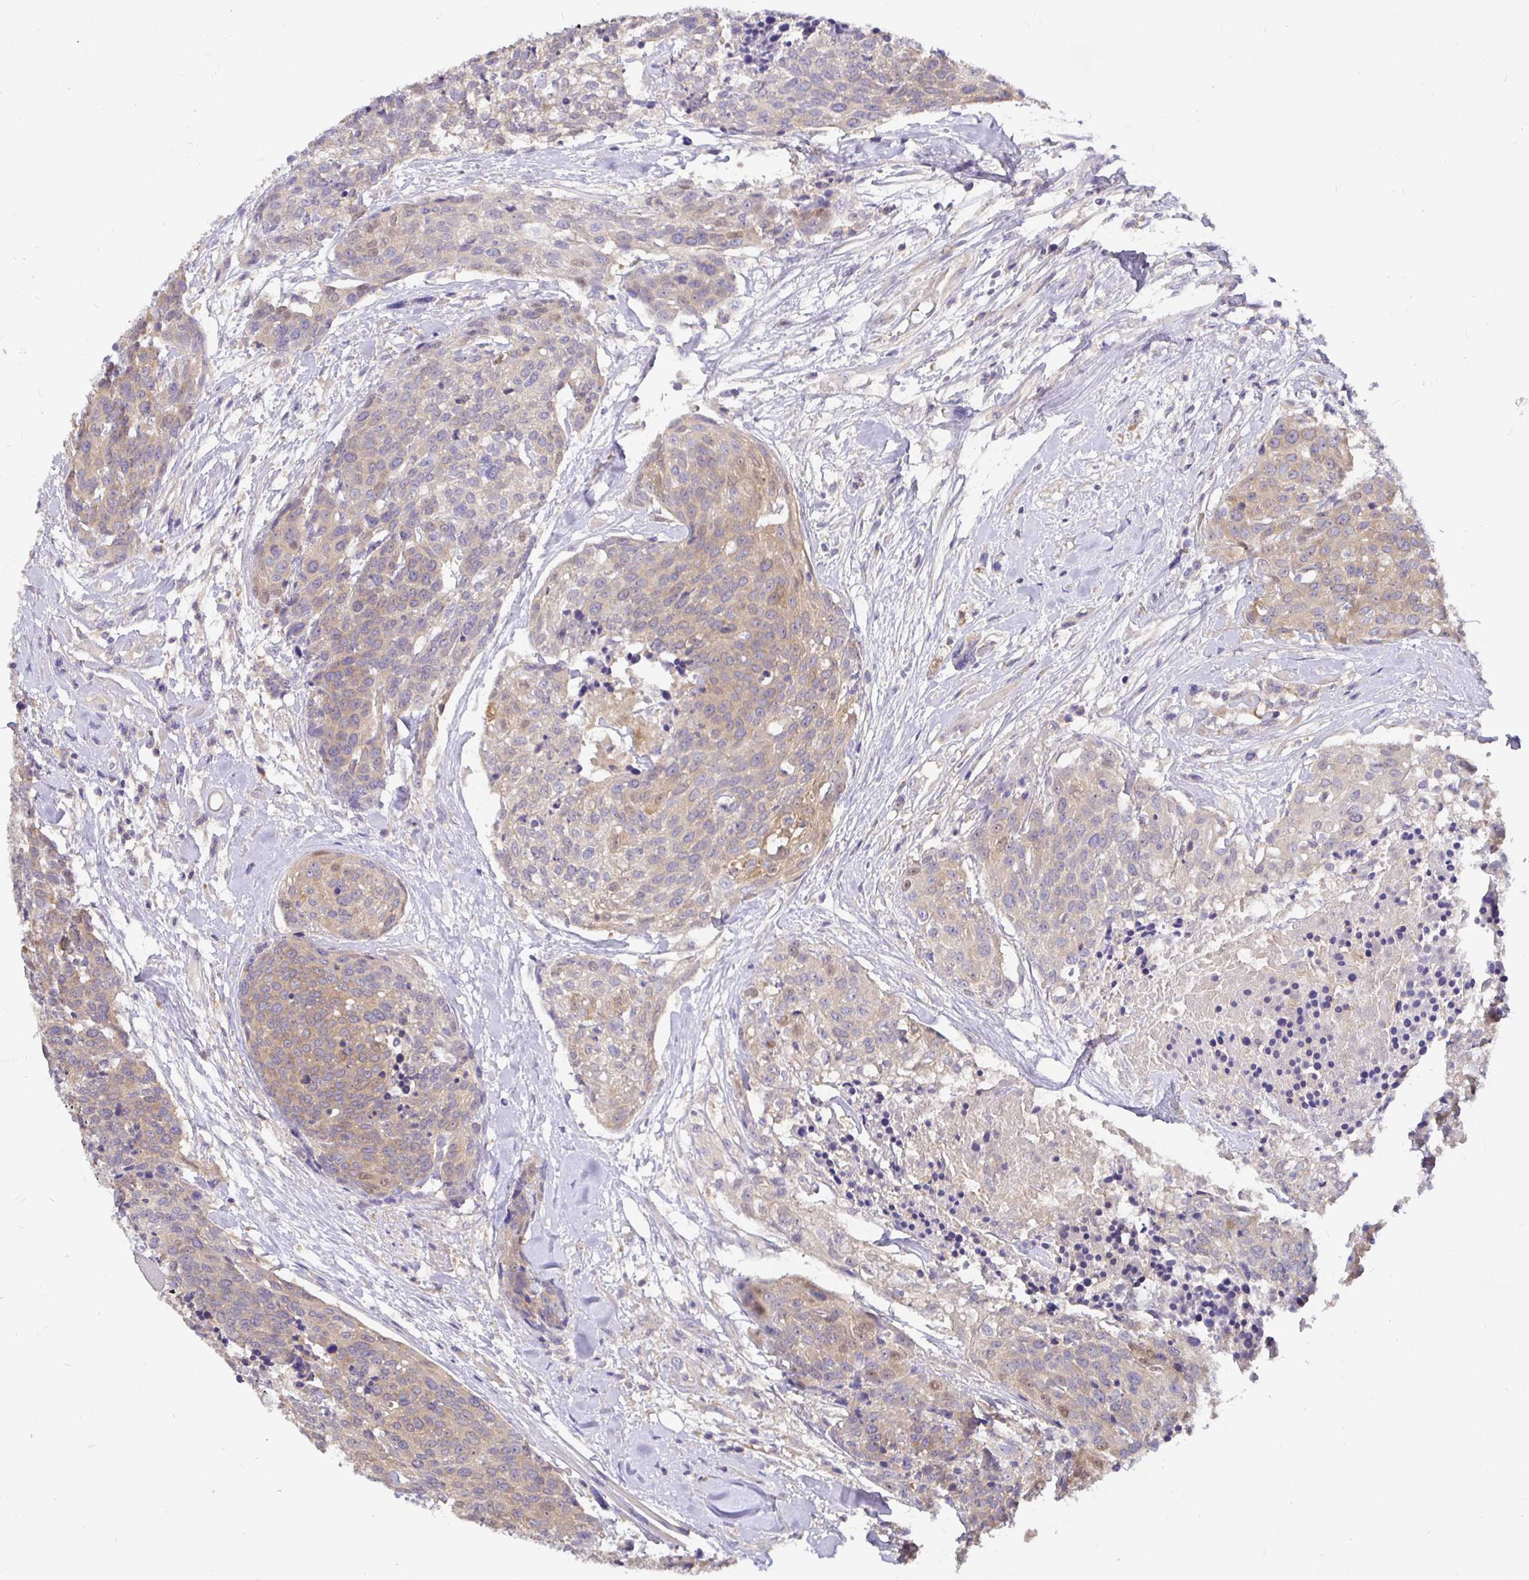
{"staining": {"intensity": "weak", "quantity": ">75%", "location": "cytoplasmic/membranous"}, "tissue": "head and neck cancer", "cell_type": "Tumor cells", "image_type": "cancer", "snomed": [{"axis": "morphology", "description": "Squamous cell carcinoma, NOS"}, {"axis": "topography", "description": "Oral tissue"}, {"axis": "topography", "description": "Head-Neck"}], "caption": "Head and neck squamous cell carcinoma tissue displays weak cytoplasmic/membranous expression in about >75% of tumor cells, visualized by immunohistochemistry. The protein of interest is stained brown, and the nuclei are stained in blue (DAB IHC with brightfield microscopy, high magnification).", "gene": "KIF21A", "patient": {"sex": "male", "age": 64}}